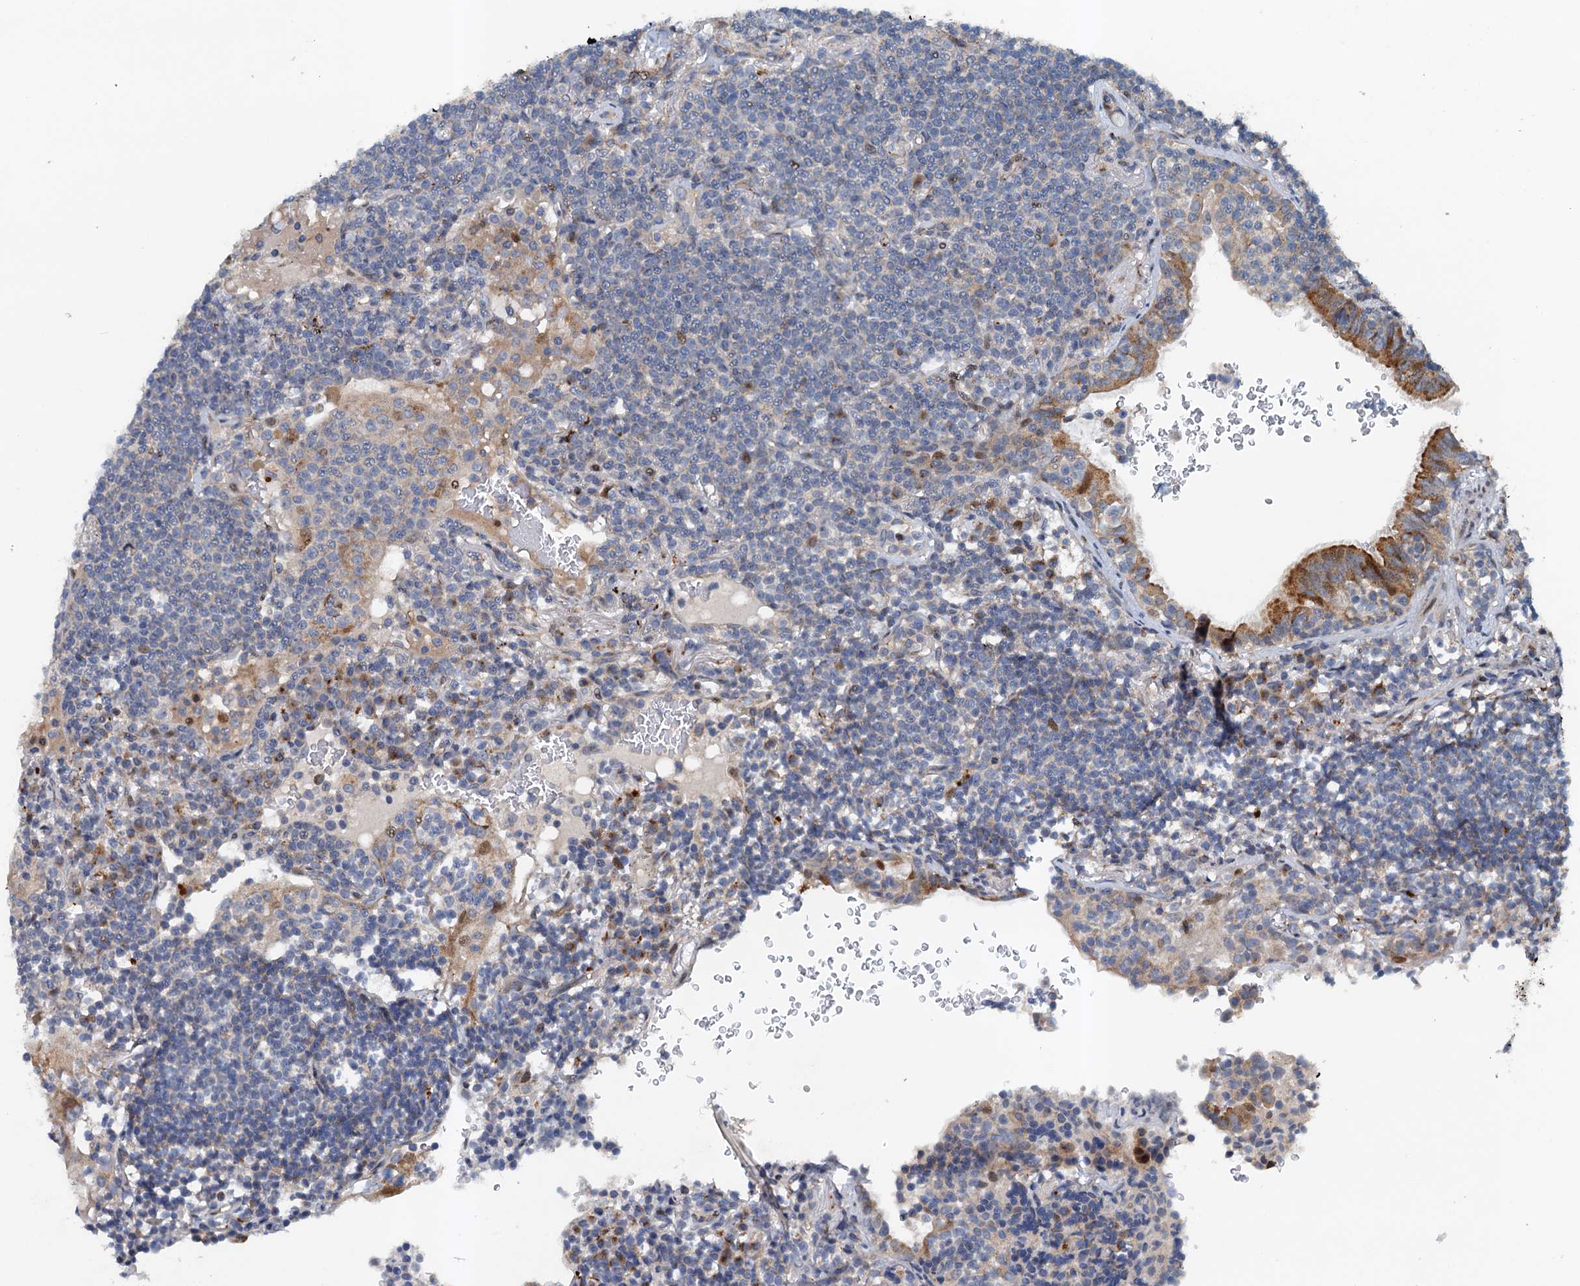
{"staining": {"intensity": "negative", "quantity": "none", "location": "none"}, "tissue": "lymphoma", "cell_type": "Tumor cells", "image_type": "cancer", "snomed": [{"axis": "morphology", "description": "Malignant lymphoma, non-Hodgkin's type, Low grade"}, {"axis": "topography", "description": "Lung"}], "caption": "Image shows no protein staining in tumor cells of lymphoma tissue. Brightfield microscopy of IHC stained with DAB (brown) and hematoxylin (blue), captured at high magnification.", "gene": "NBEA", "patient": {"sex": "female", "age": 71}}